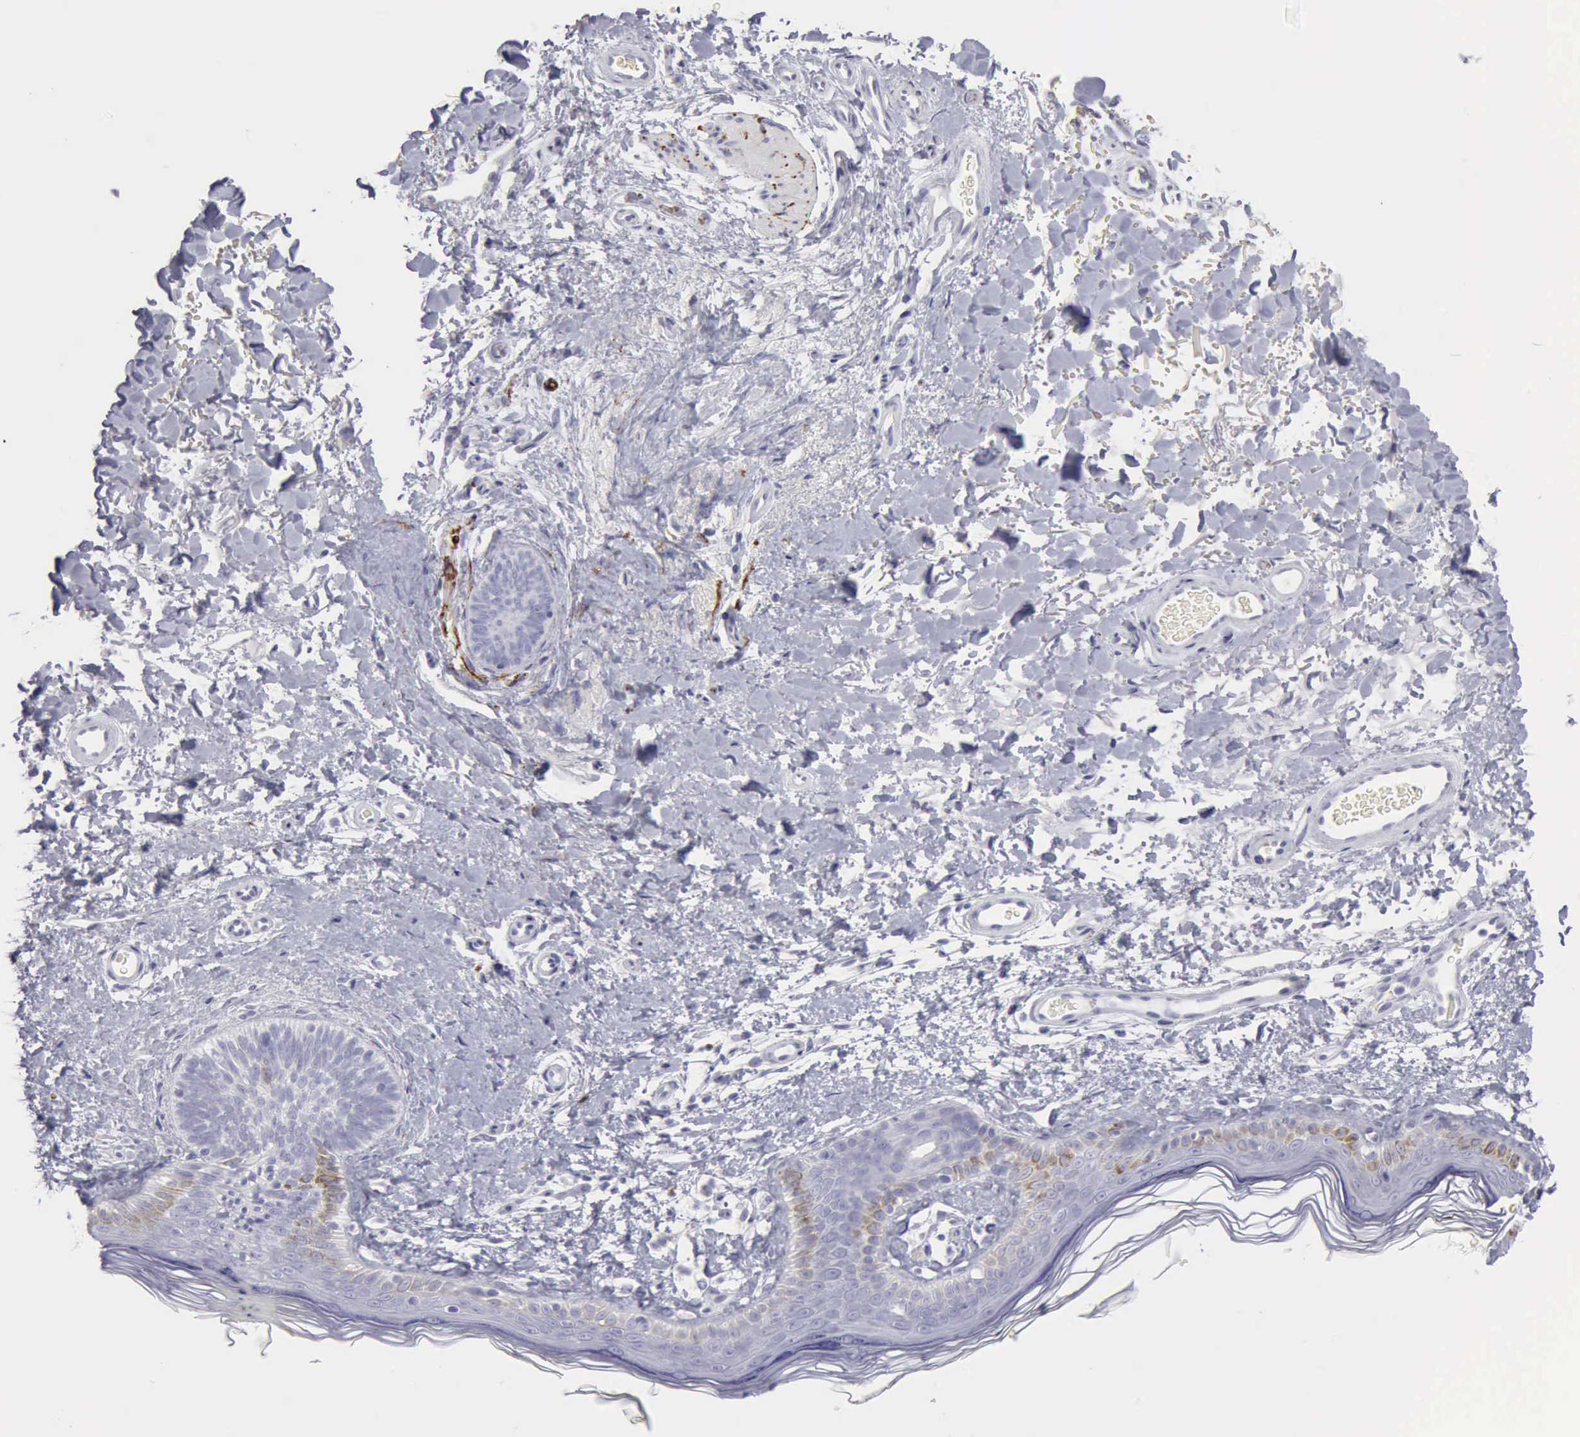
{"staining": {"intensity": "negative", "quantity": "none", "location": "none"}, "tissue": "skin", "cell_type": "Fibroblasts", "image_type": "normal", "snomed": [{"axis": "morphology", "description": "Normal tissue, NOS"}, {"axis": "topography", "description": "Skin"}], "caption": "IHC of unremarkable skin demonstrates no staining in fibroblasts. Brightfield microscopy of immunohistochemistry (IHC) stained with DAB (brown) and hematoxylin (blue), captured at high magnification.", "gene": "NCAM1", "patient": {"sex": "male", "age": 63}}